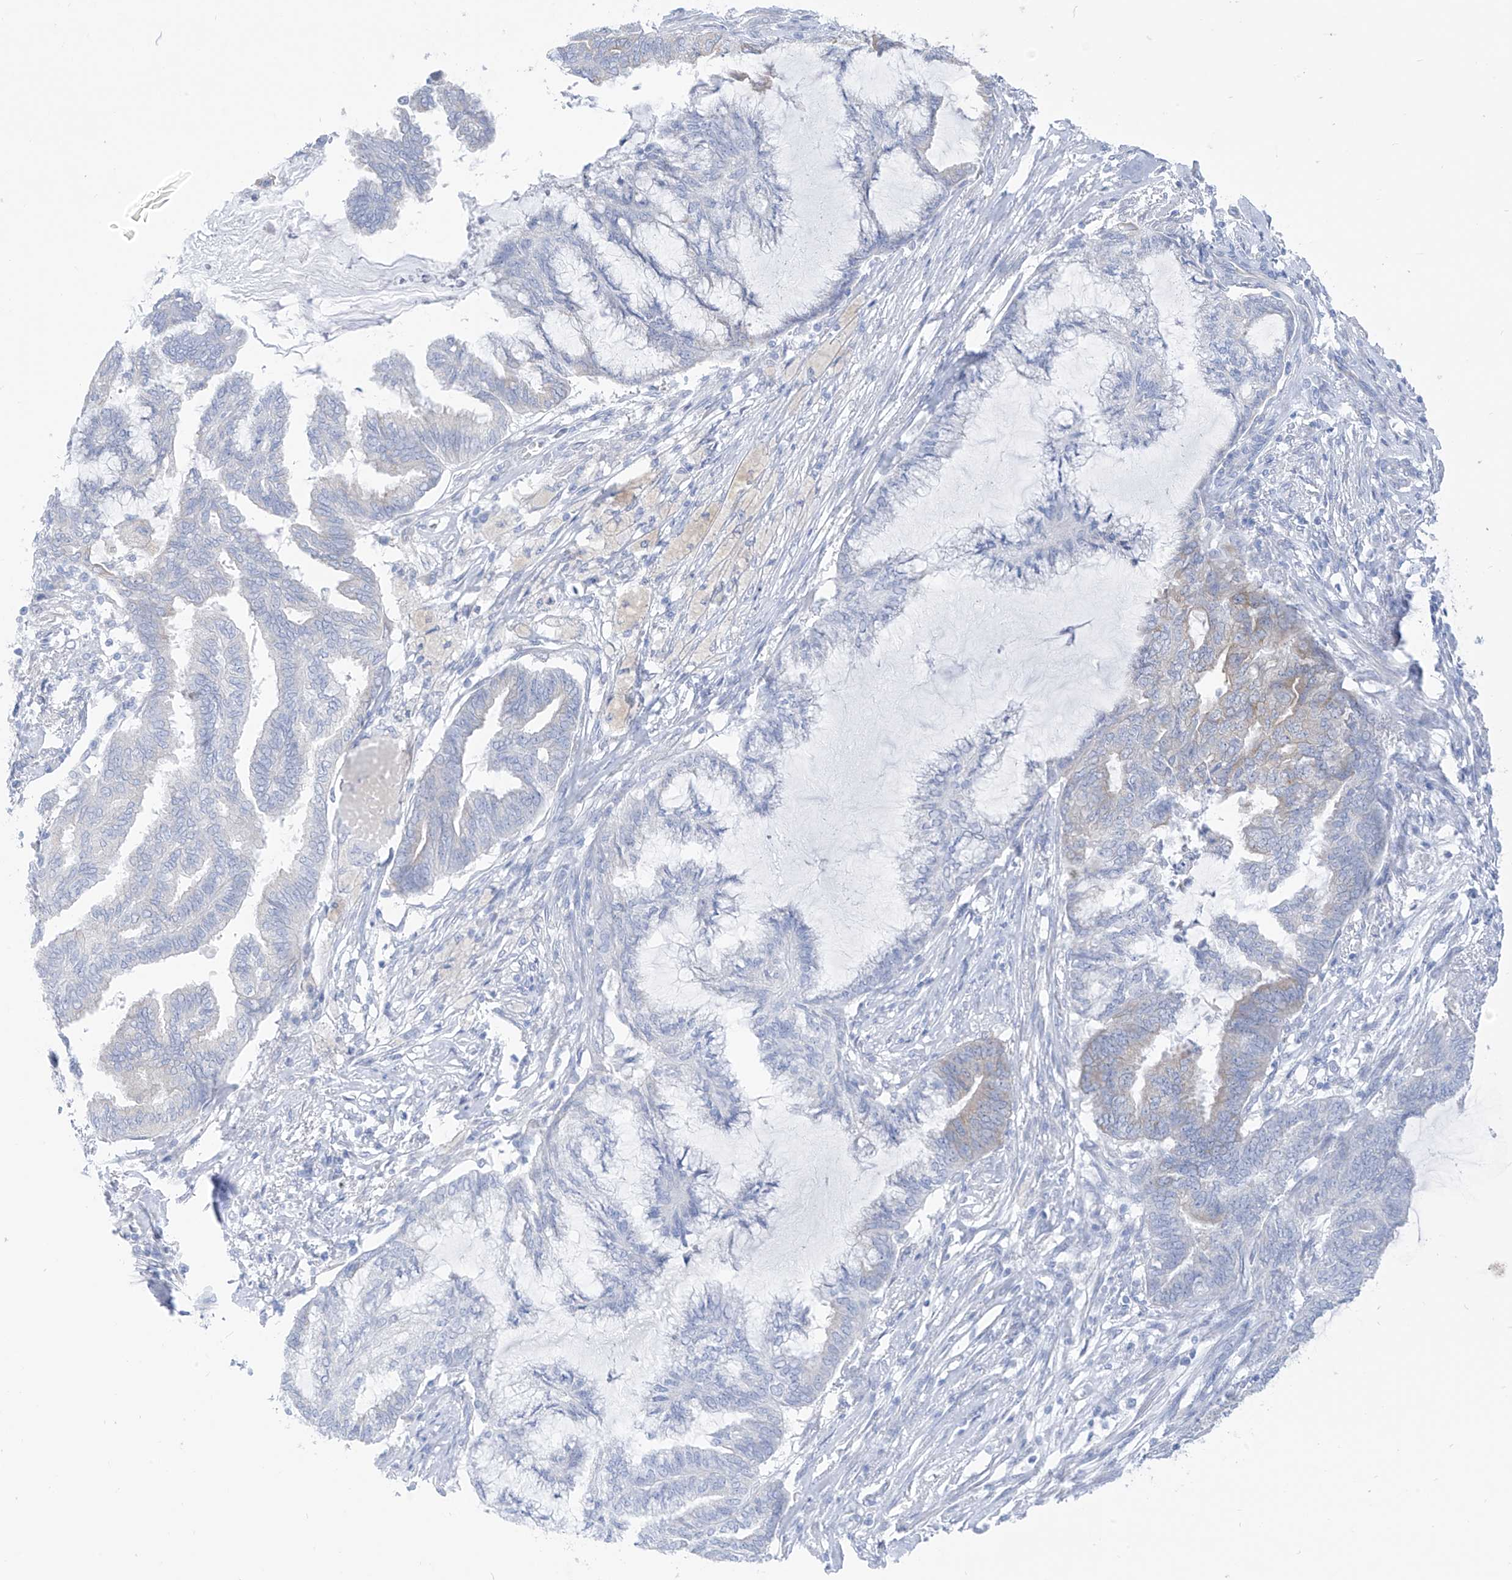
{"staining": {"intensity": "negative", "quantity": "none", "location": "none"}, "tissue": "endometrial cancer", "cell_type": "Tumor cells", "image_type": "cancer", "snomed": [{"axis": "morphology", "description": "Adenocarcinoma, NOS"}, {"axis": "topography", "description": "Endometrium"}], "caption": "IHC image of endometrial cancer stained for a protein (brown), which exhibits no staining in tumor cells.", "gene": "RCN2", "patient": {"sex": "female", "age": 86}}